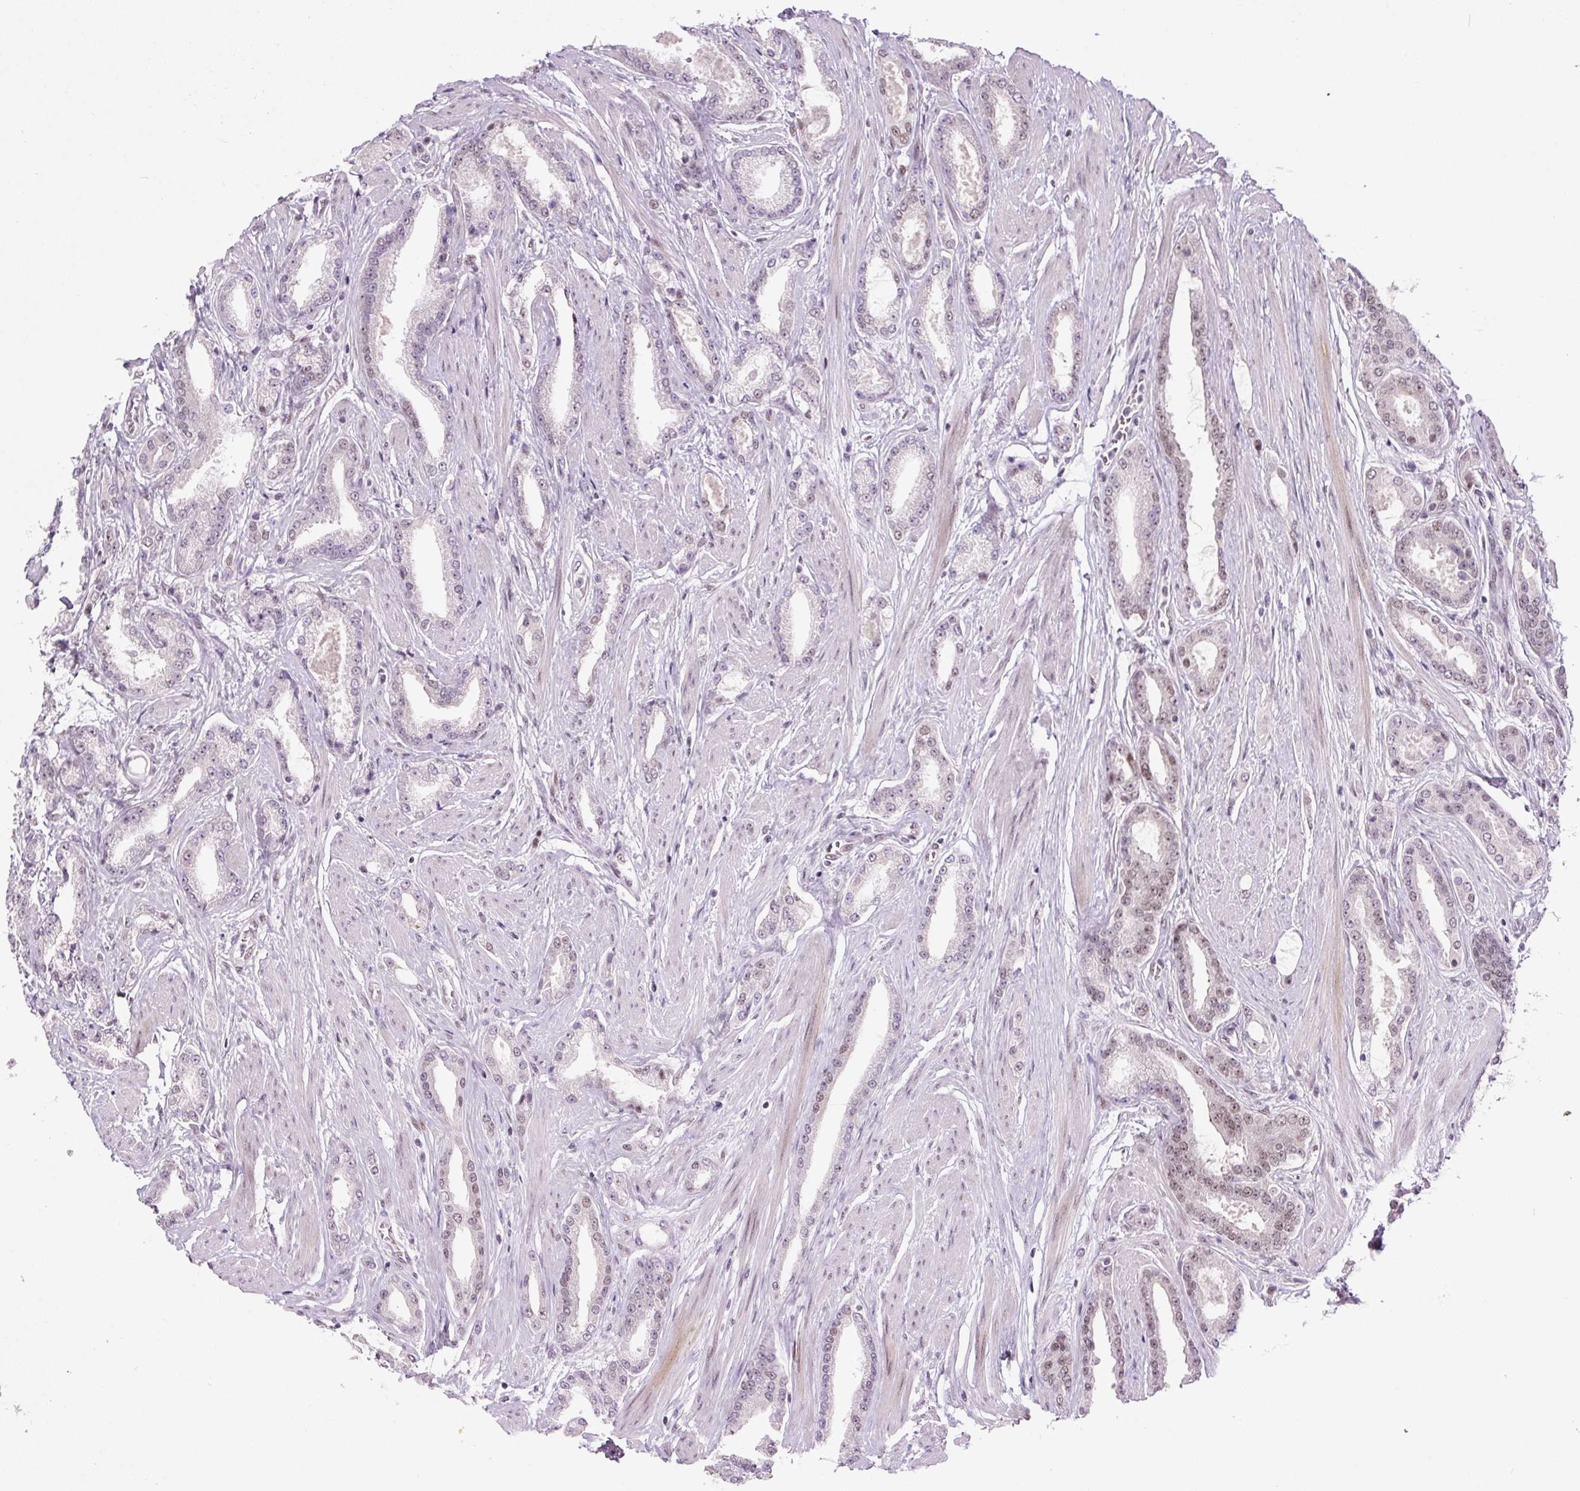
{"staining": {"intensity": "weak", "quantity": "25%-75%", "location": "nuclear"}, "tissue": "prostate cancer", "cell_type": "Tumor cells", "image_type": "cancer", "snomed": [{"axis": "morphology", "description": "Adenocarcinoma, Low grade"}, {"axis": "topography", "description": "Prostate"}], "caption": "Protein staining displays weak nuclear expression in approximately 25%-75% of tumor cells in adenocarcinoma (low-grade) (prostate).", "gene": "FUS", "patient": {"sex": "male", "age": 42}}